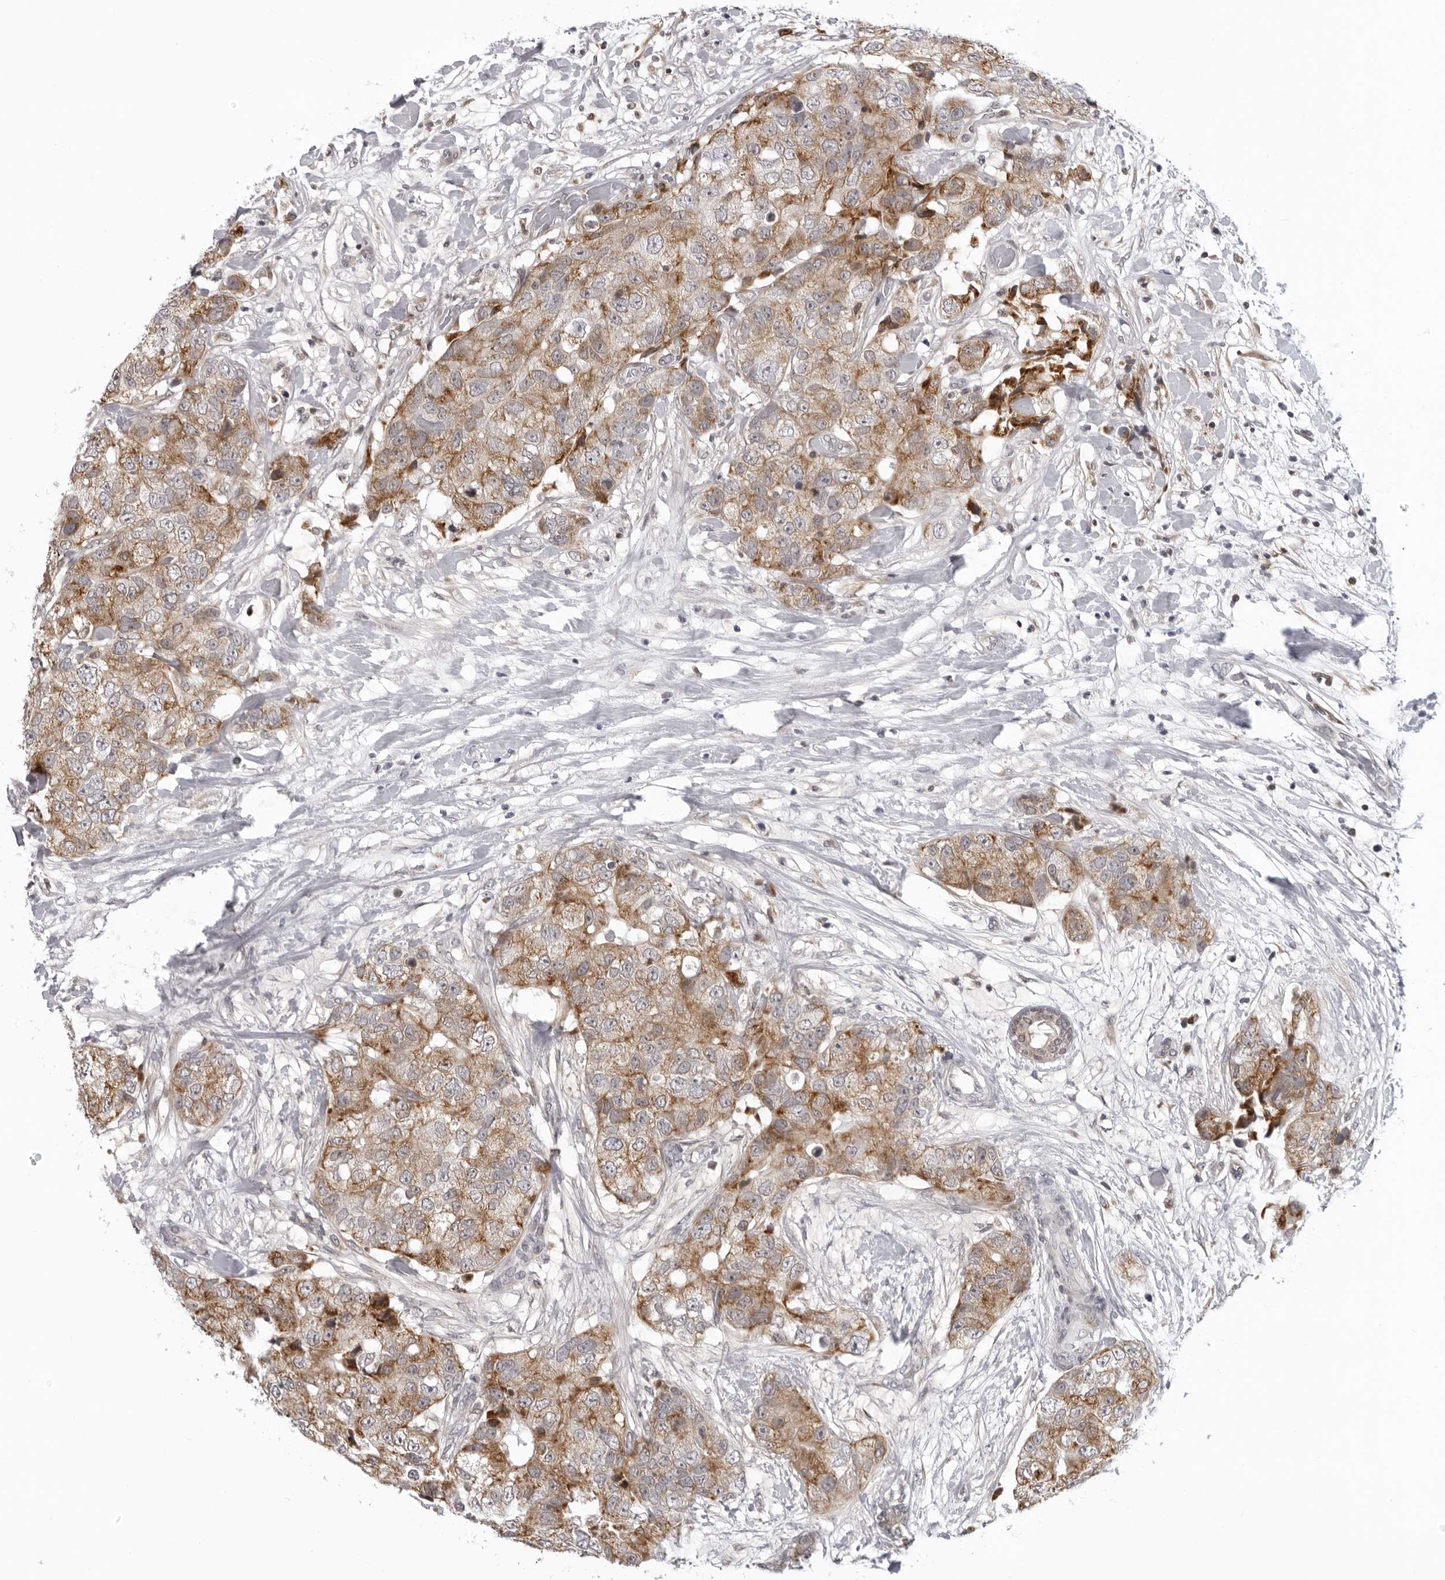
{"staining": {"intensity": "moderate", "quantity": ">75%", "location": "cytoplasmic/membranous"}, "tissue": "breast cancer", "cell_type": "Tumor cells", "image_type": "cancer", "snomed": [{"axis": "morphology", "description": "Duct carcinoma"}, {"axis": "topography", "description": "Breast"}], "caption": "Immunohistochemistry (DAB) staining of human intraductal carcinoma (breast) demonstrates moderate cytoplasmic/membranous protein staining in about >75% of tumor cells. The staining was performed using DAB to visualize the protein expression in brown, while the nuclei were stained in blue with hematoxylin (Magnification: 20x).", "gene": "MRPS15", "patient": {"sex": "female", "age": 62}}